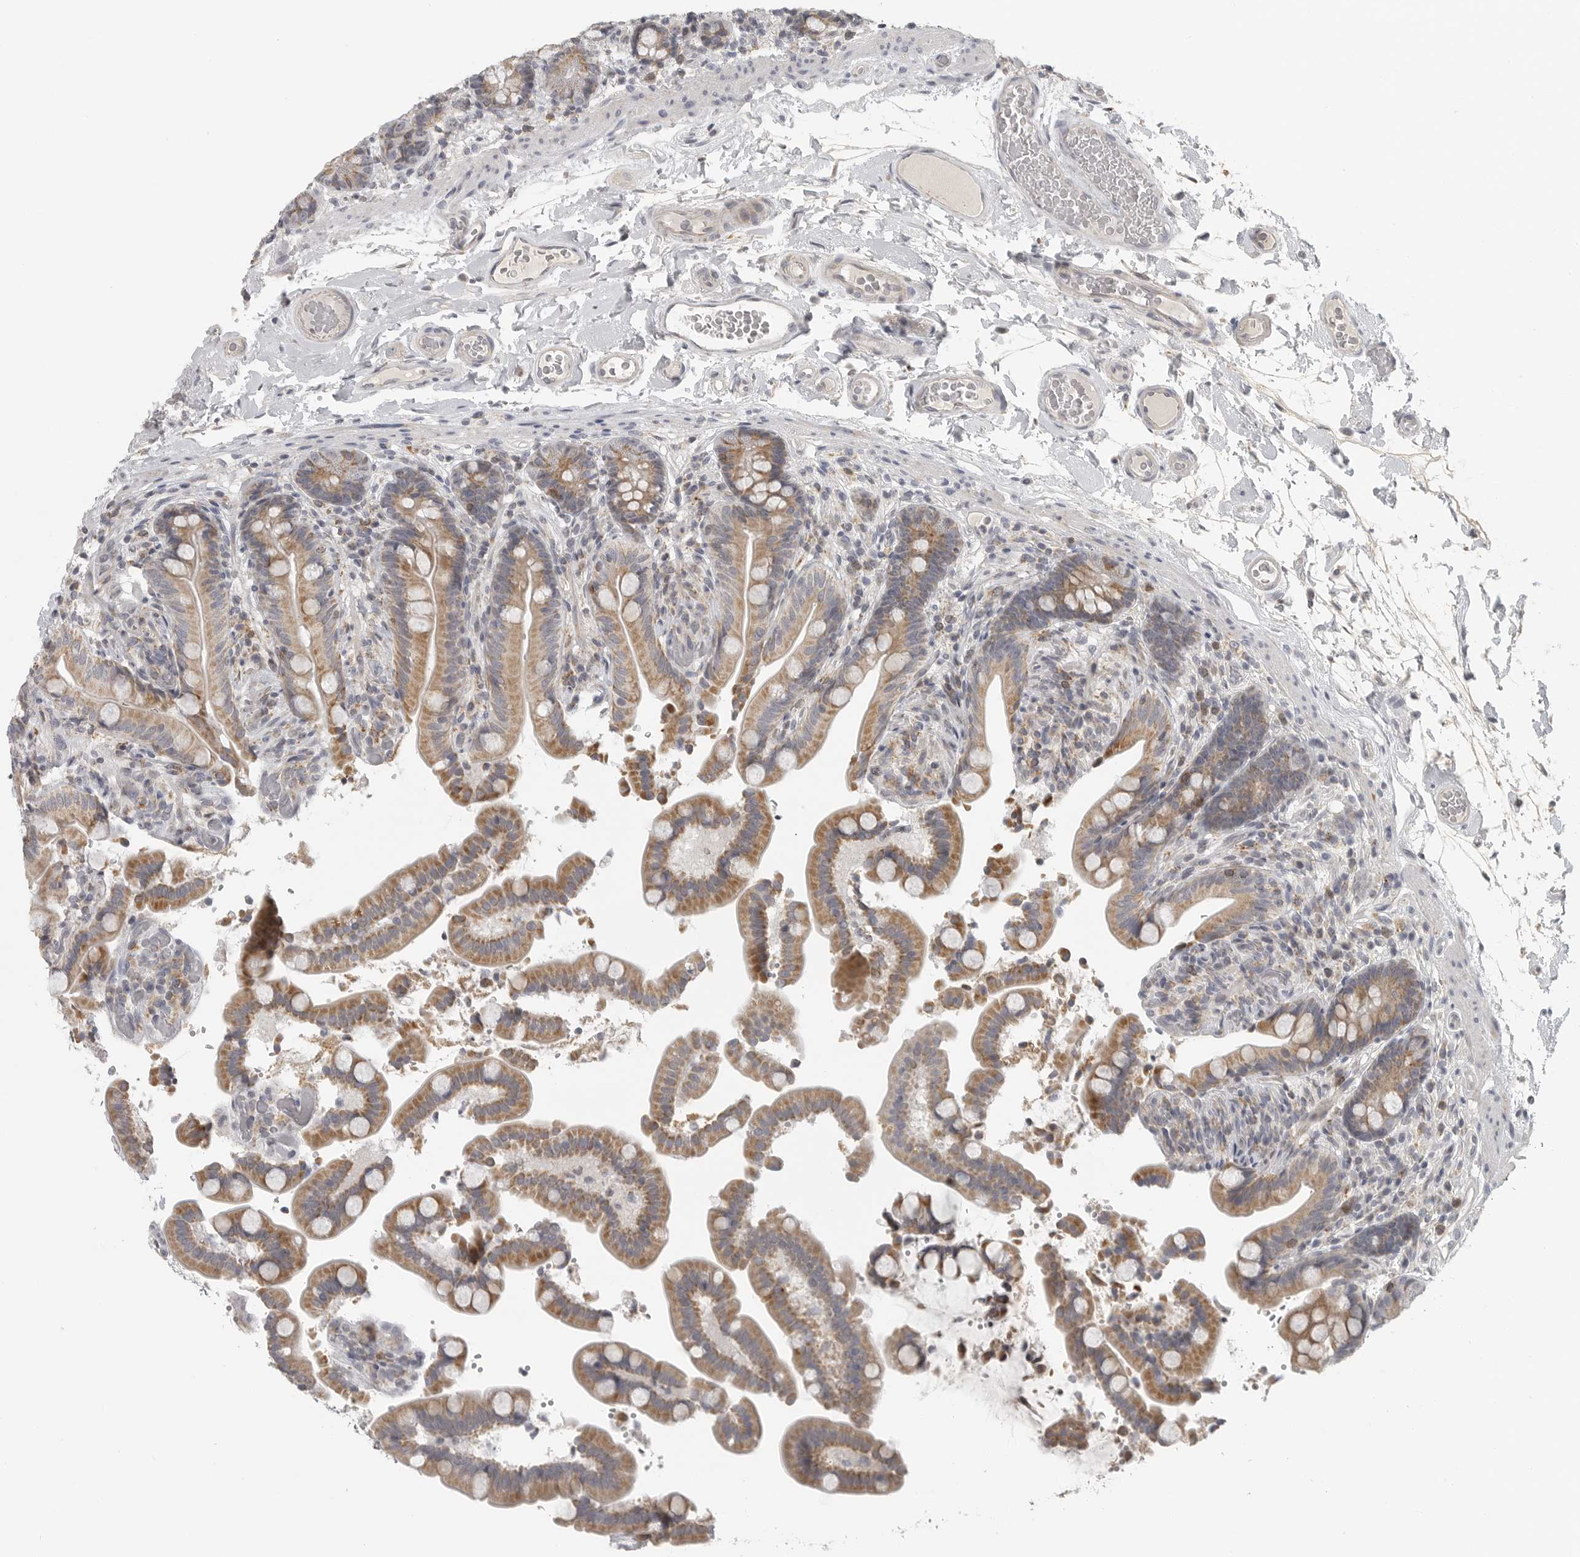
{"staining": {"intensity": "negative", "quantity": "none", "location": "none"}, "tissue": "colon", "cell_type": "Endothelial cells", "image_type": "normal", "snomed": [{"axis": "morphology", "description": "Normal tissue, NOS"}, {"axis": "topography", "description": "Smooth muscle"}, {"axis": "topography", "description": "Colon"}], "caption": "DAB (3,3'-diaminobenzidine) immunohistochemical staining of normal human colon displays no significant staining in endothelial cells. The staining was performed using DAB (3,3'-diaminobenzidine) to visualize the protein expression in brown, while the nuclei were stained in blue with hematoxylin (Magnification: 20x).", "gene": "RXFP3", "patient": {"sex": "male", "age": 73}}